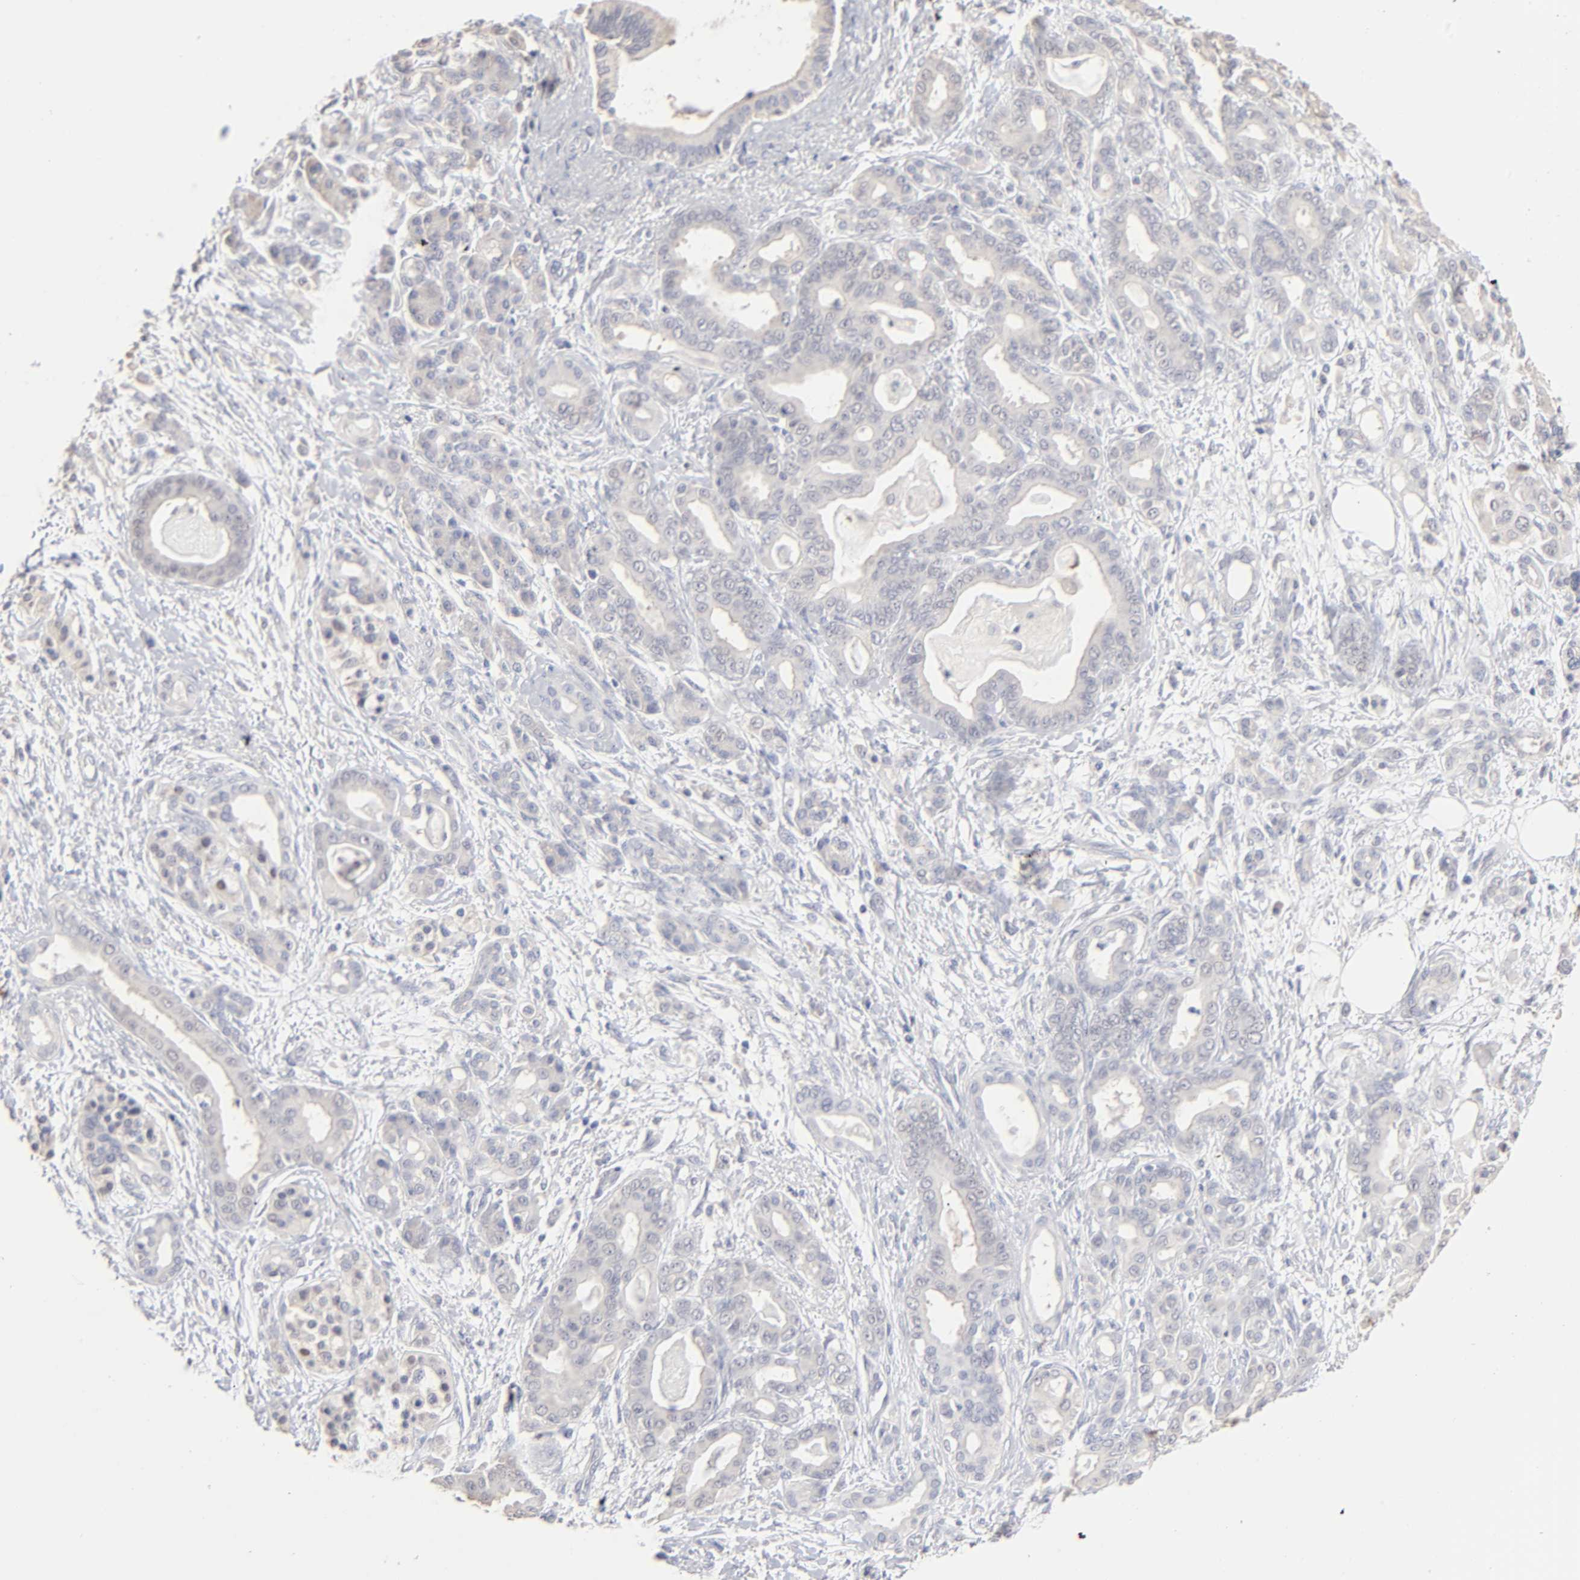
{"staining": {"intensity": "weak", "quantity": ">75%", "location": "cytoplasmic/membranous"}, "tissue": "pancreatic cancer", "cell_type": "Tumor cells", "image_type": "cancer", "snomed": [{"axis": "morphology", "description": "Adenocarcinoma, NOS"}, {"axis": "topography", "description": "Pancreas"}], "caption": "About >75% of tumor cells in human pancreatic cancer display weak cytoplasmic/membranous protein positivity as visualized by brown immunohistochemical staining.", "gene": "DNAL4", "patient": {"sex": "male", "age": 63}}